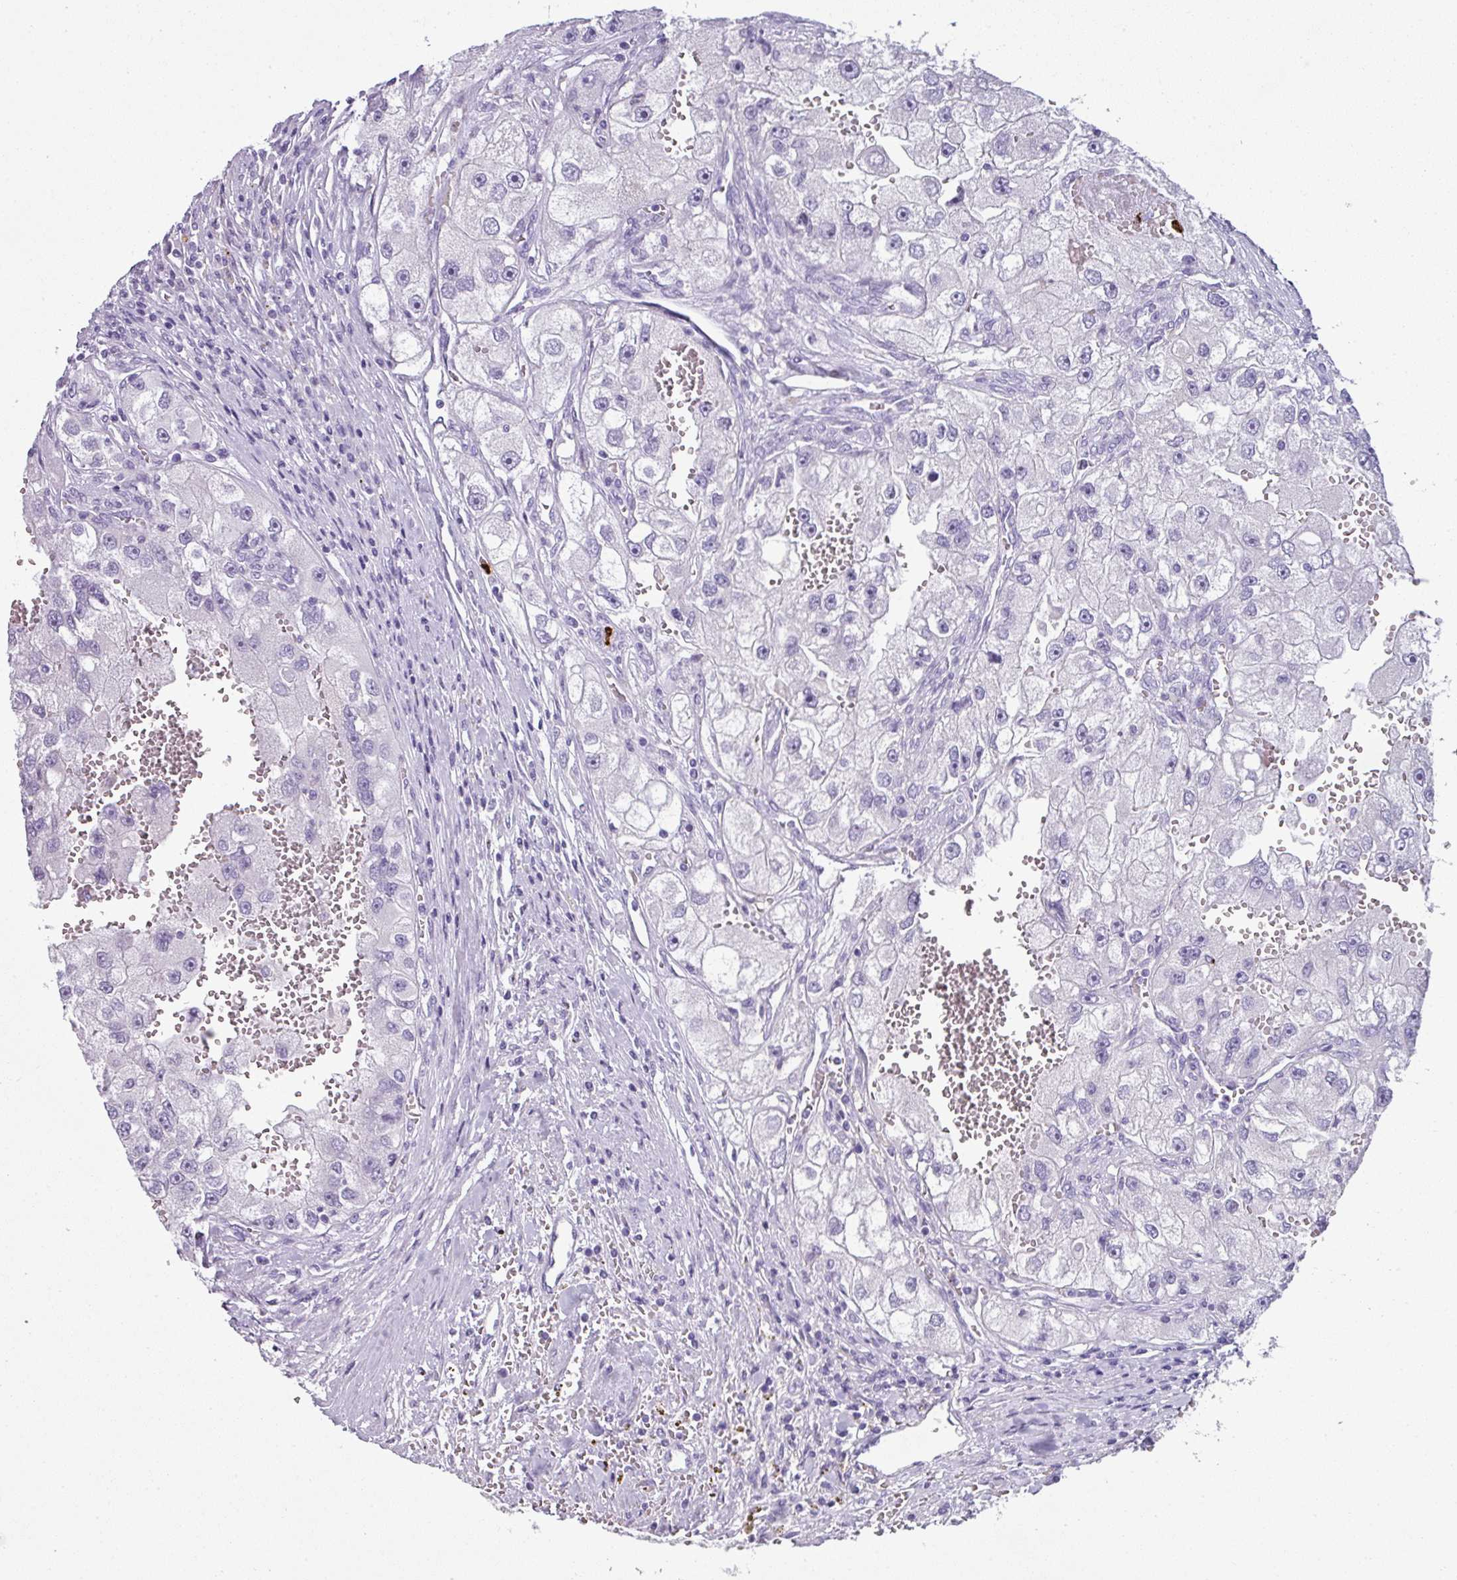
{"staining": {"intensity": "negative", "quantity": "none", "location": "none"}, "tissue": "renal cancer", "cell_type": "Tumor cells", "image_type": "cancer", "snomed": [{"axis": "morphology", "description": "Adenocarcinoma, NOS"}, {"axis": "topography", "description": "Kidney"}], "caption": "Immunohistochemical staining of adenocarcinoma (renal) reveals no significant expression in tumor cells.", "gene": "CTSG", "patient": {"sex": "male", "age": 63}}